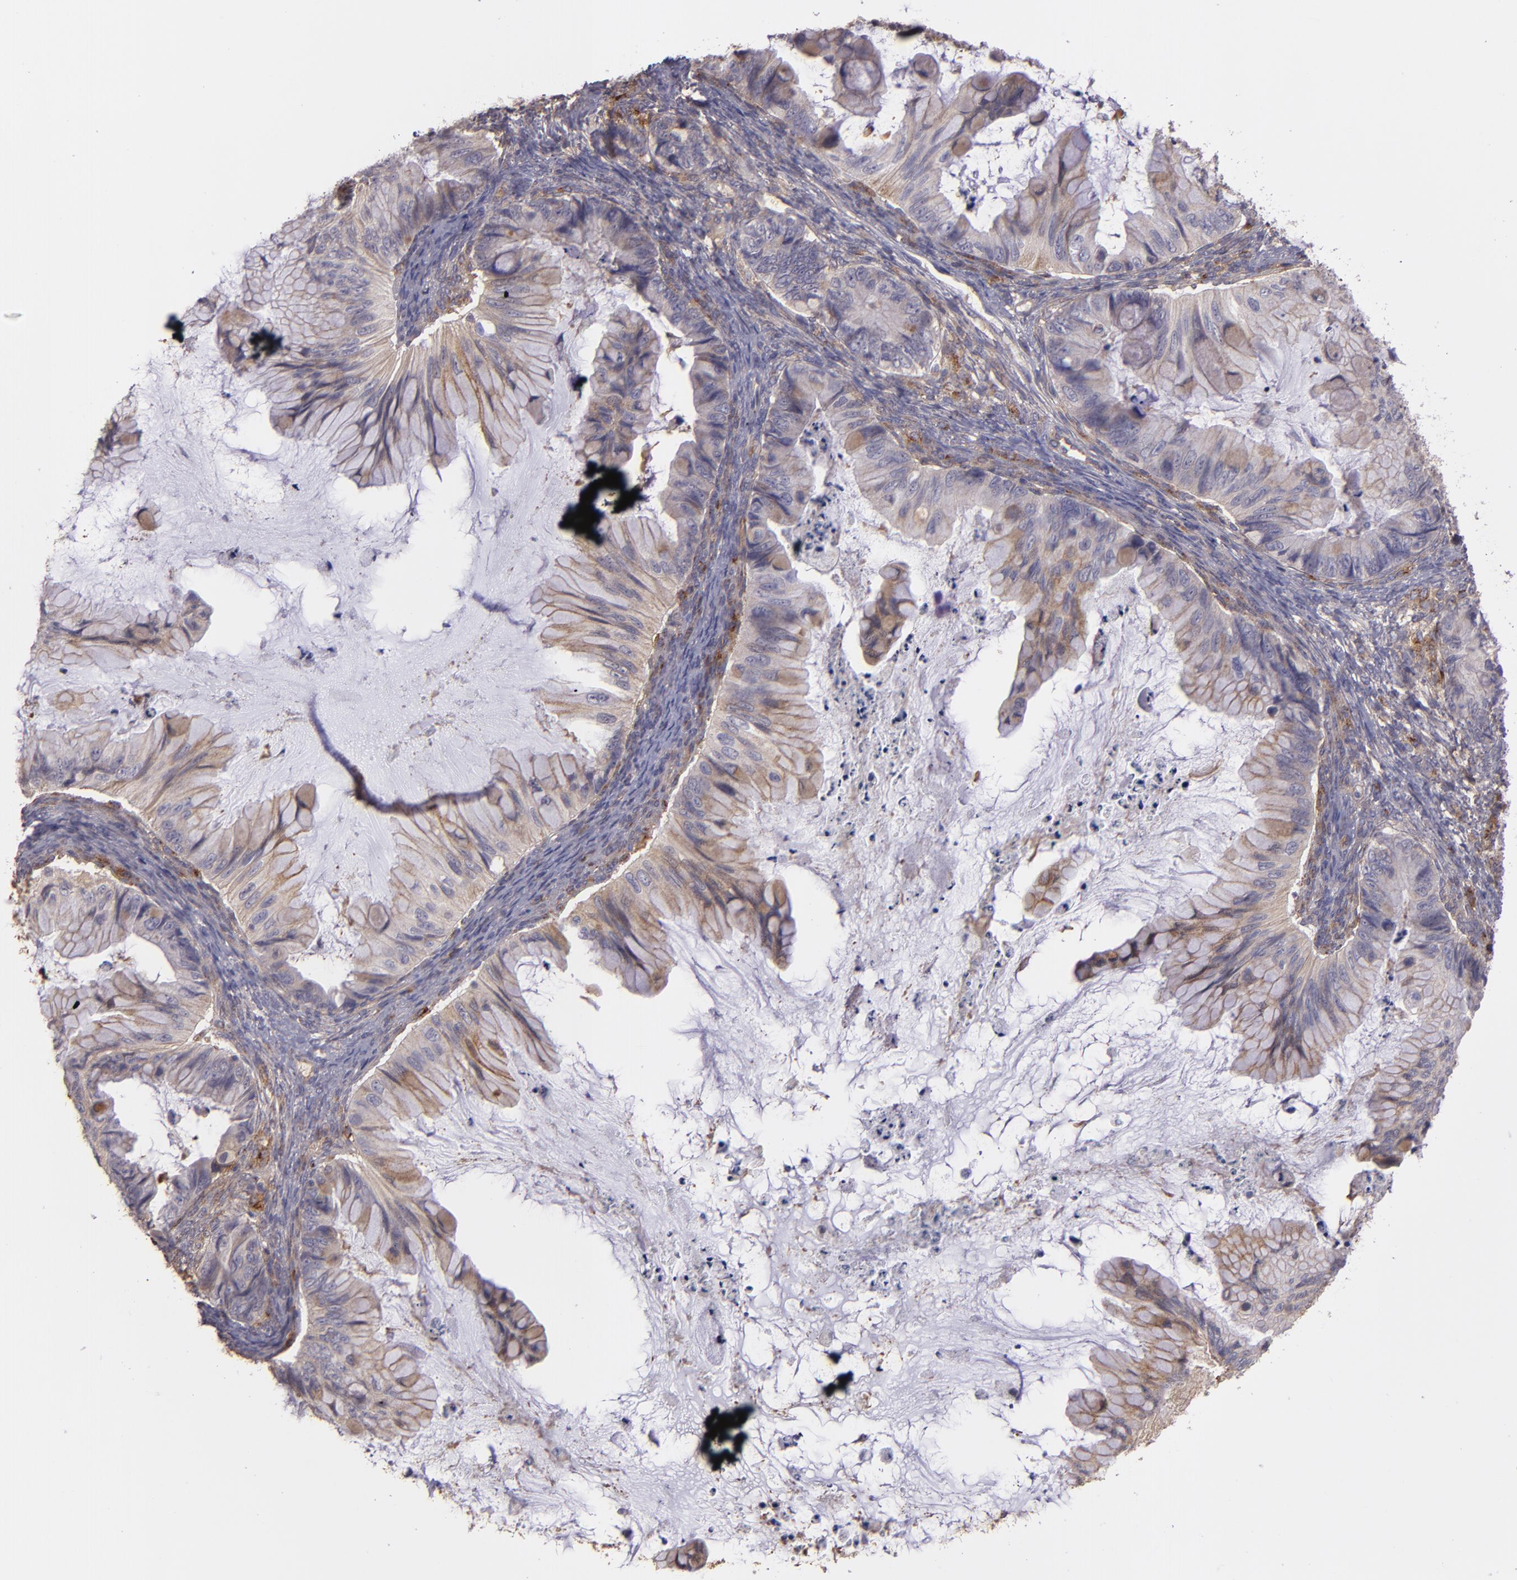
{"staining": {"intensity": "moderate", "quantity": ">75%", "location": "cytoplasmic/membranous"}, "tissue": "ovarian cancer", "cell_type": "Tumor cells", "image_type": "cancer", "snomed": [{"axis": "morphology", "description": "Cystadenocarcinoma, mucinous, NOS"}, {"axis": "topography", "description": "Ovary"}], "caption": "This is a photomicrograph of immunohistochemistry (IHC) staining of ovarian cancer, which shows moderate expression in the cytoplasmic/membranous of tumor cells.", "gene": "ECE1", "patient": {"sex": "female", "age": 36}}